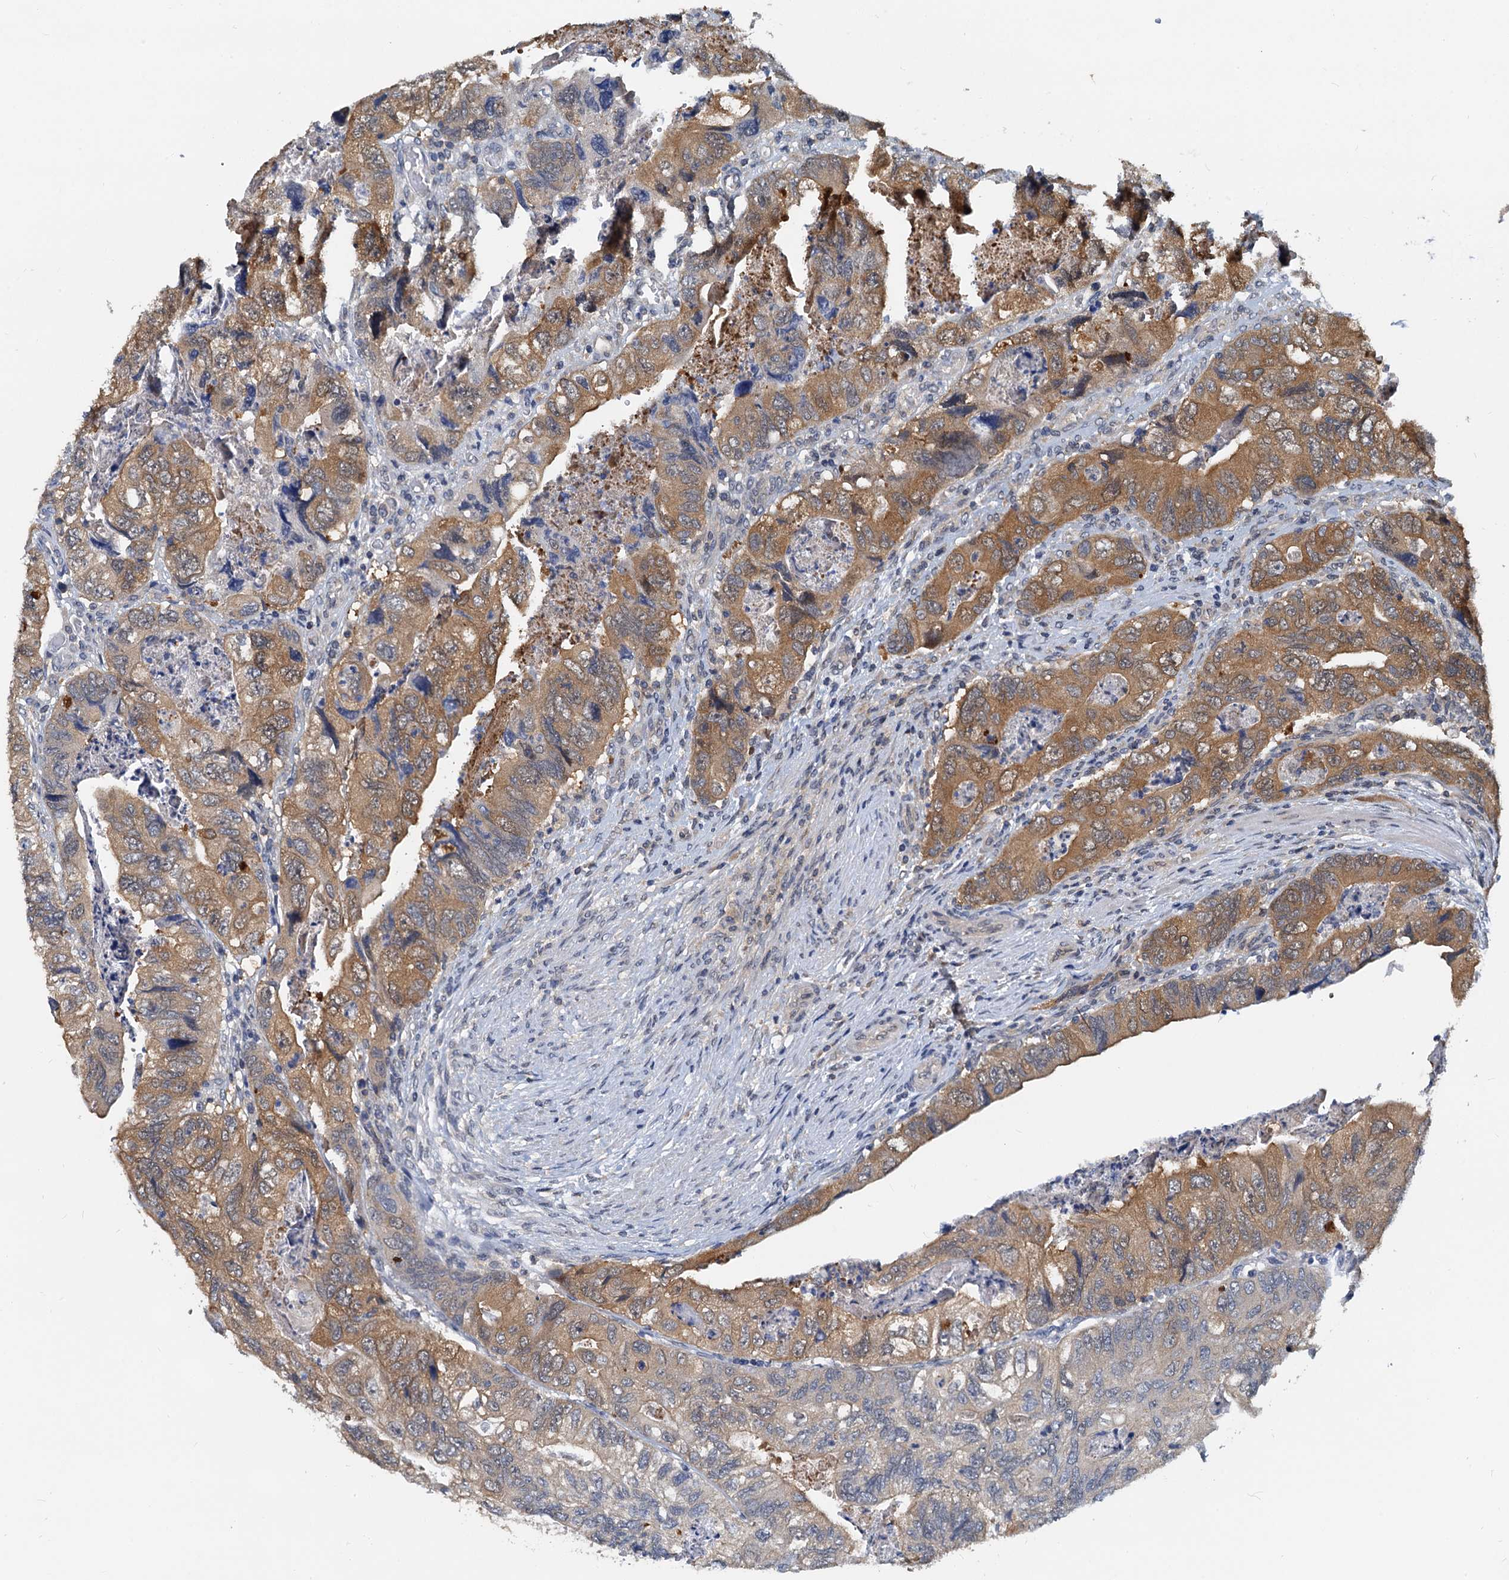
{"staining": {"intensity": "moderate", "quantity": ">75%", "location": "cytoplasmic/membranous"}, "tissue": "colorectal cancer", "cell_type": "Tumor cells", "image_type": "cancer", "snomed": [{"axis": "morphology", "description": "Adenocarcinoma, NOS"}, {"axis": "topography", "description": "Rectum"}], "caption": "Human adenocarcinoma (colorectal) stained for a protein (brown) exhibits moderate cytoplasmic/membranous positive expression in about >75% of tumor cells.", "gene": "PTGES3", "patient": {"sex": "male", "age": 63}}